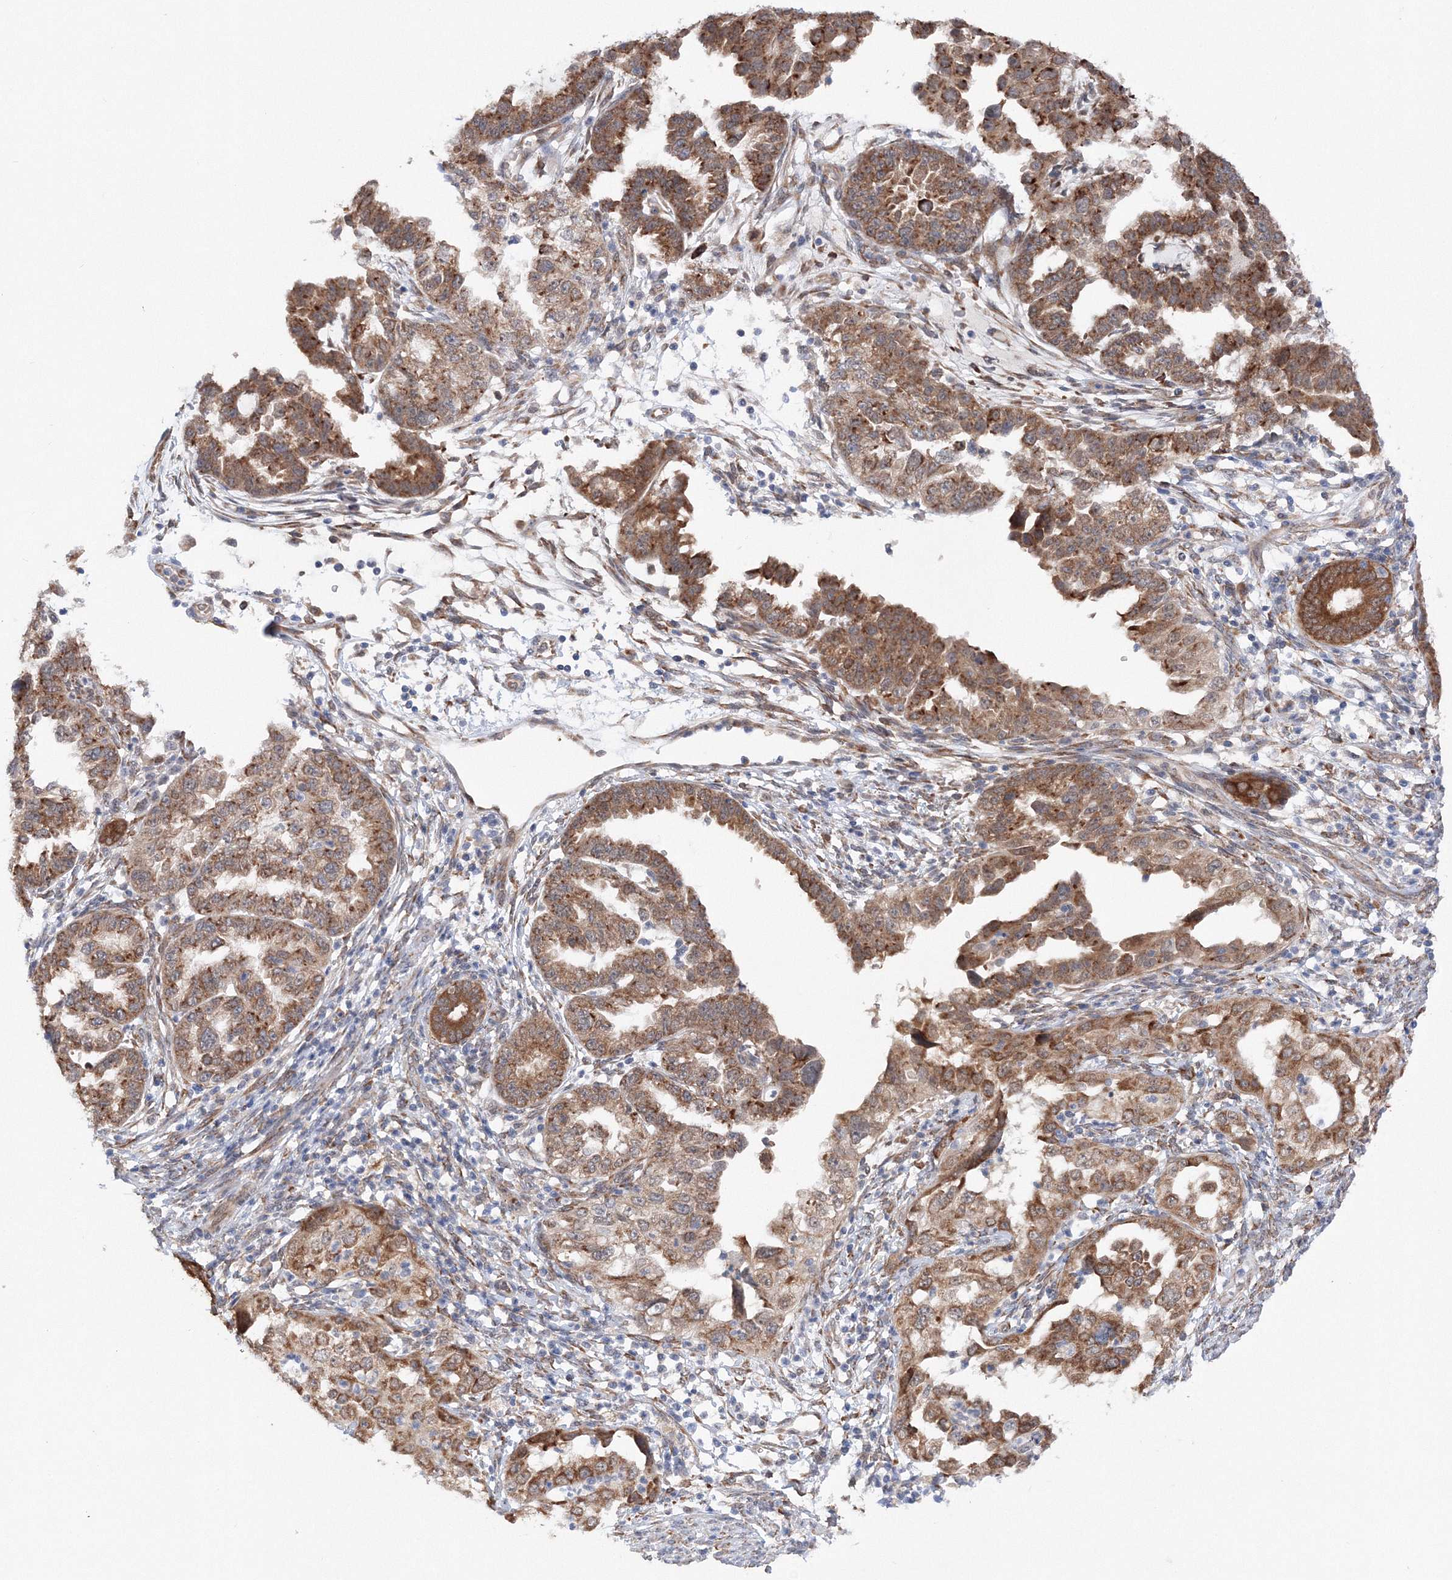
{"staining": {"intensity": "moderate", "quantity": ">75%", "location": "cytoplasmic/membranous"}, "tissue": "endometrial cancer", "cell_type": "Tumor cells", "image_type": "cancer", "snomed": [{"axis": "morphology", "description": "Adenocarcinoma, NOS"}, {"axis": "topography", "description": "Endometrium"}], "caption": "IHC staining of adenocarcinoma (endometrial), which exhibits medium levels of moderate cytoplasmic/membranous expression in about >75% of tumor cells indicating moderate cytoplasmic/membranous protein staining. The staining was performed using DAB (3,3'-diaminobenzidine) (brown) for protein detection and nuclei were counterstained in hematoxylin (blue).", "gene": "DIS3L2", "patient": {"sex": "female", "age": 85}}